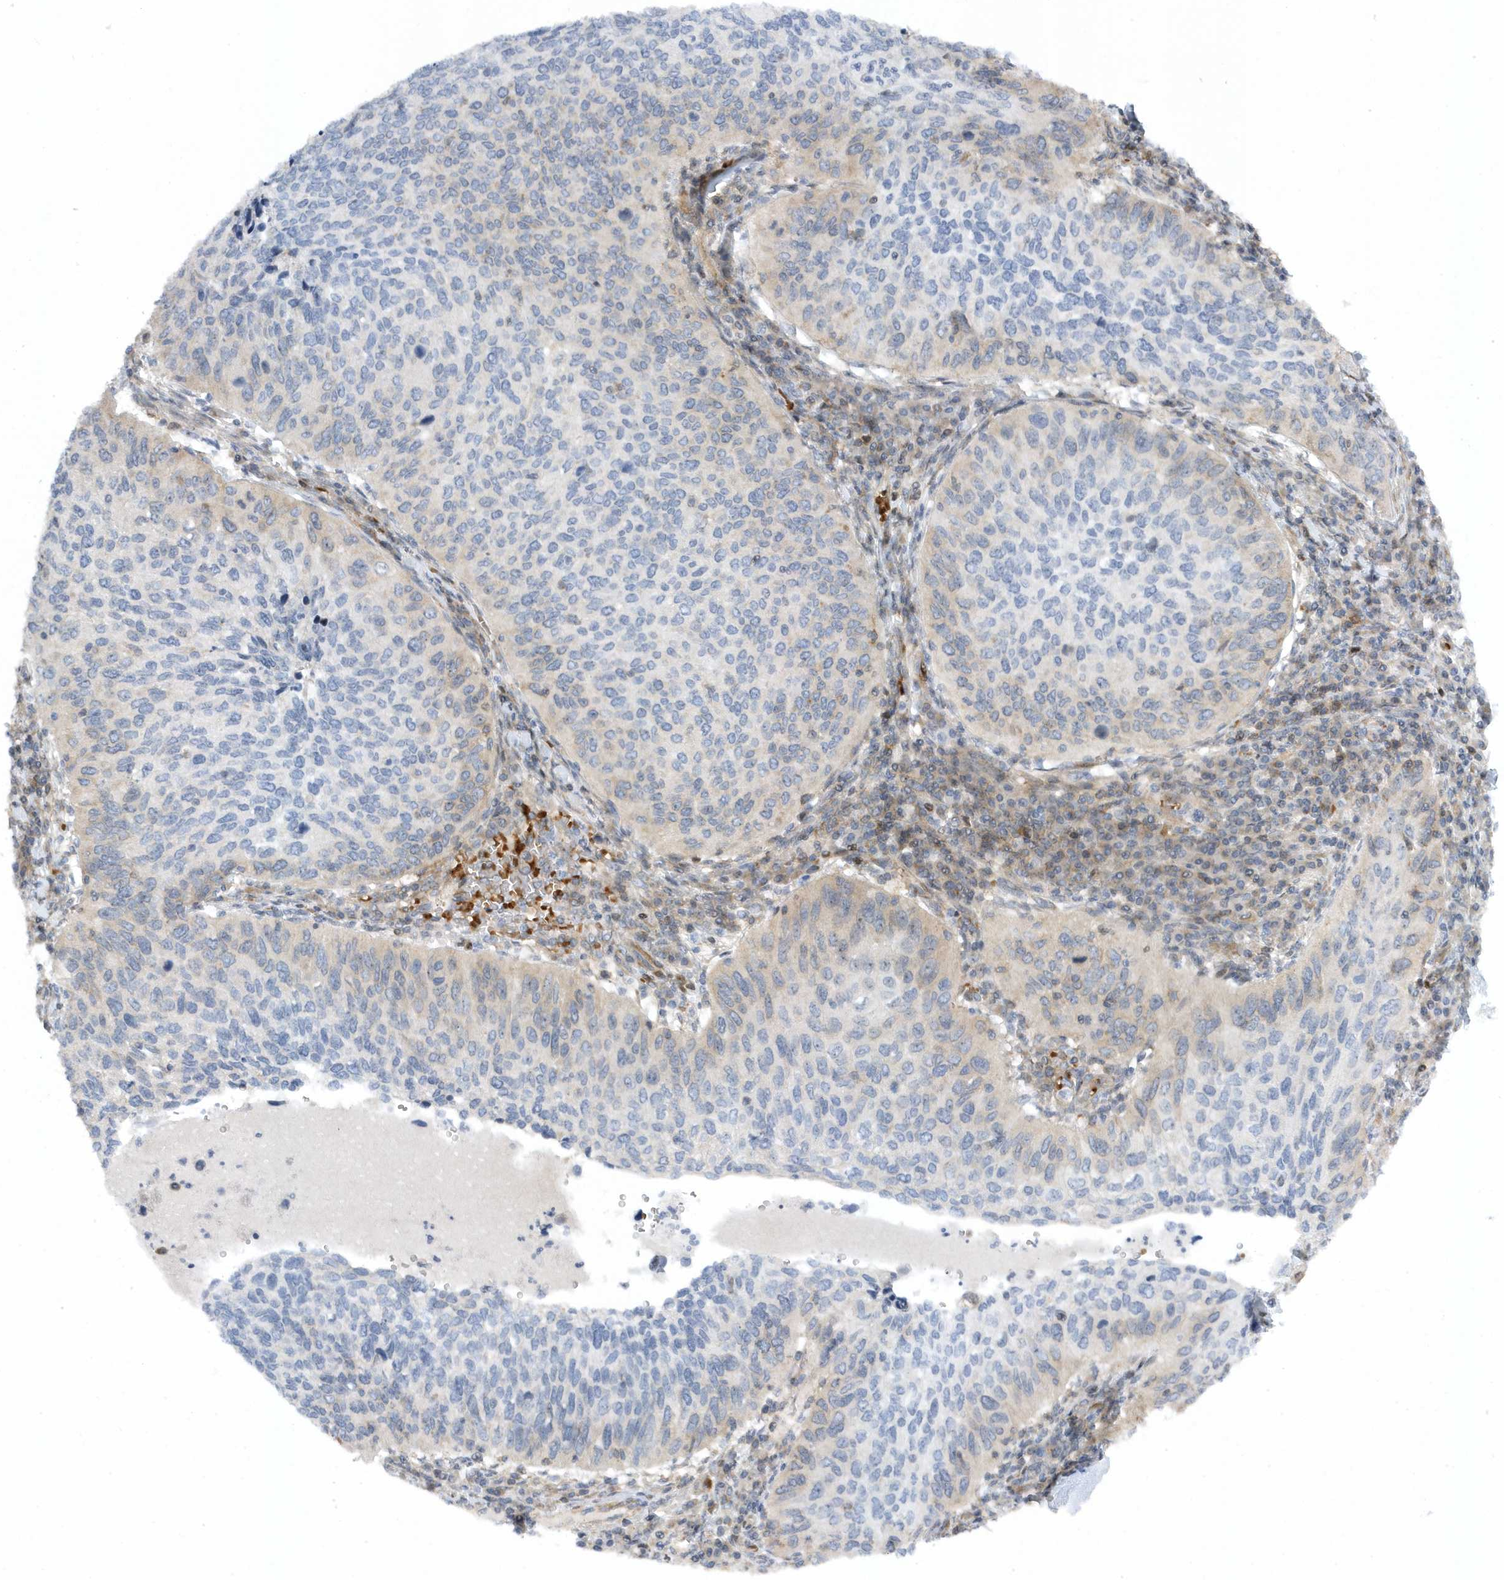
{"staining": {"intensity": "weak", "quantity": "<25%", "location": "cytoplasmic/membranous"}, "tissue": "cervical cancer", "cell_type": "Tumor cells", "image_type": "cancer", "snomed": [{"axis": "morphology", "description": "Squamous cell carcinoma, NOS"}, {"axis": "topography", "description": "Cervix"}], "caption": "Micrograph shows no protein expression in tumor cells of squamous cell carcinoma (cervical) tissue.", "gene": "MAP7D3", "patient": {"sex": "female", "age": 38}}